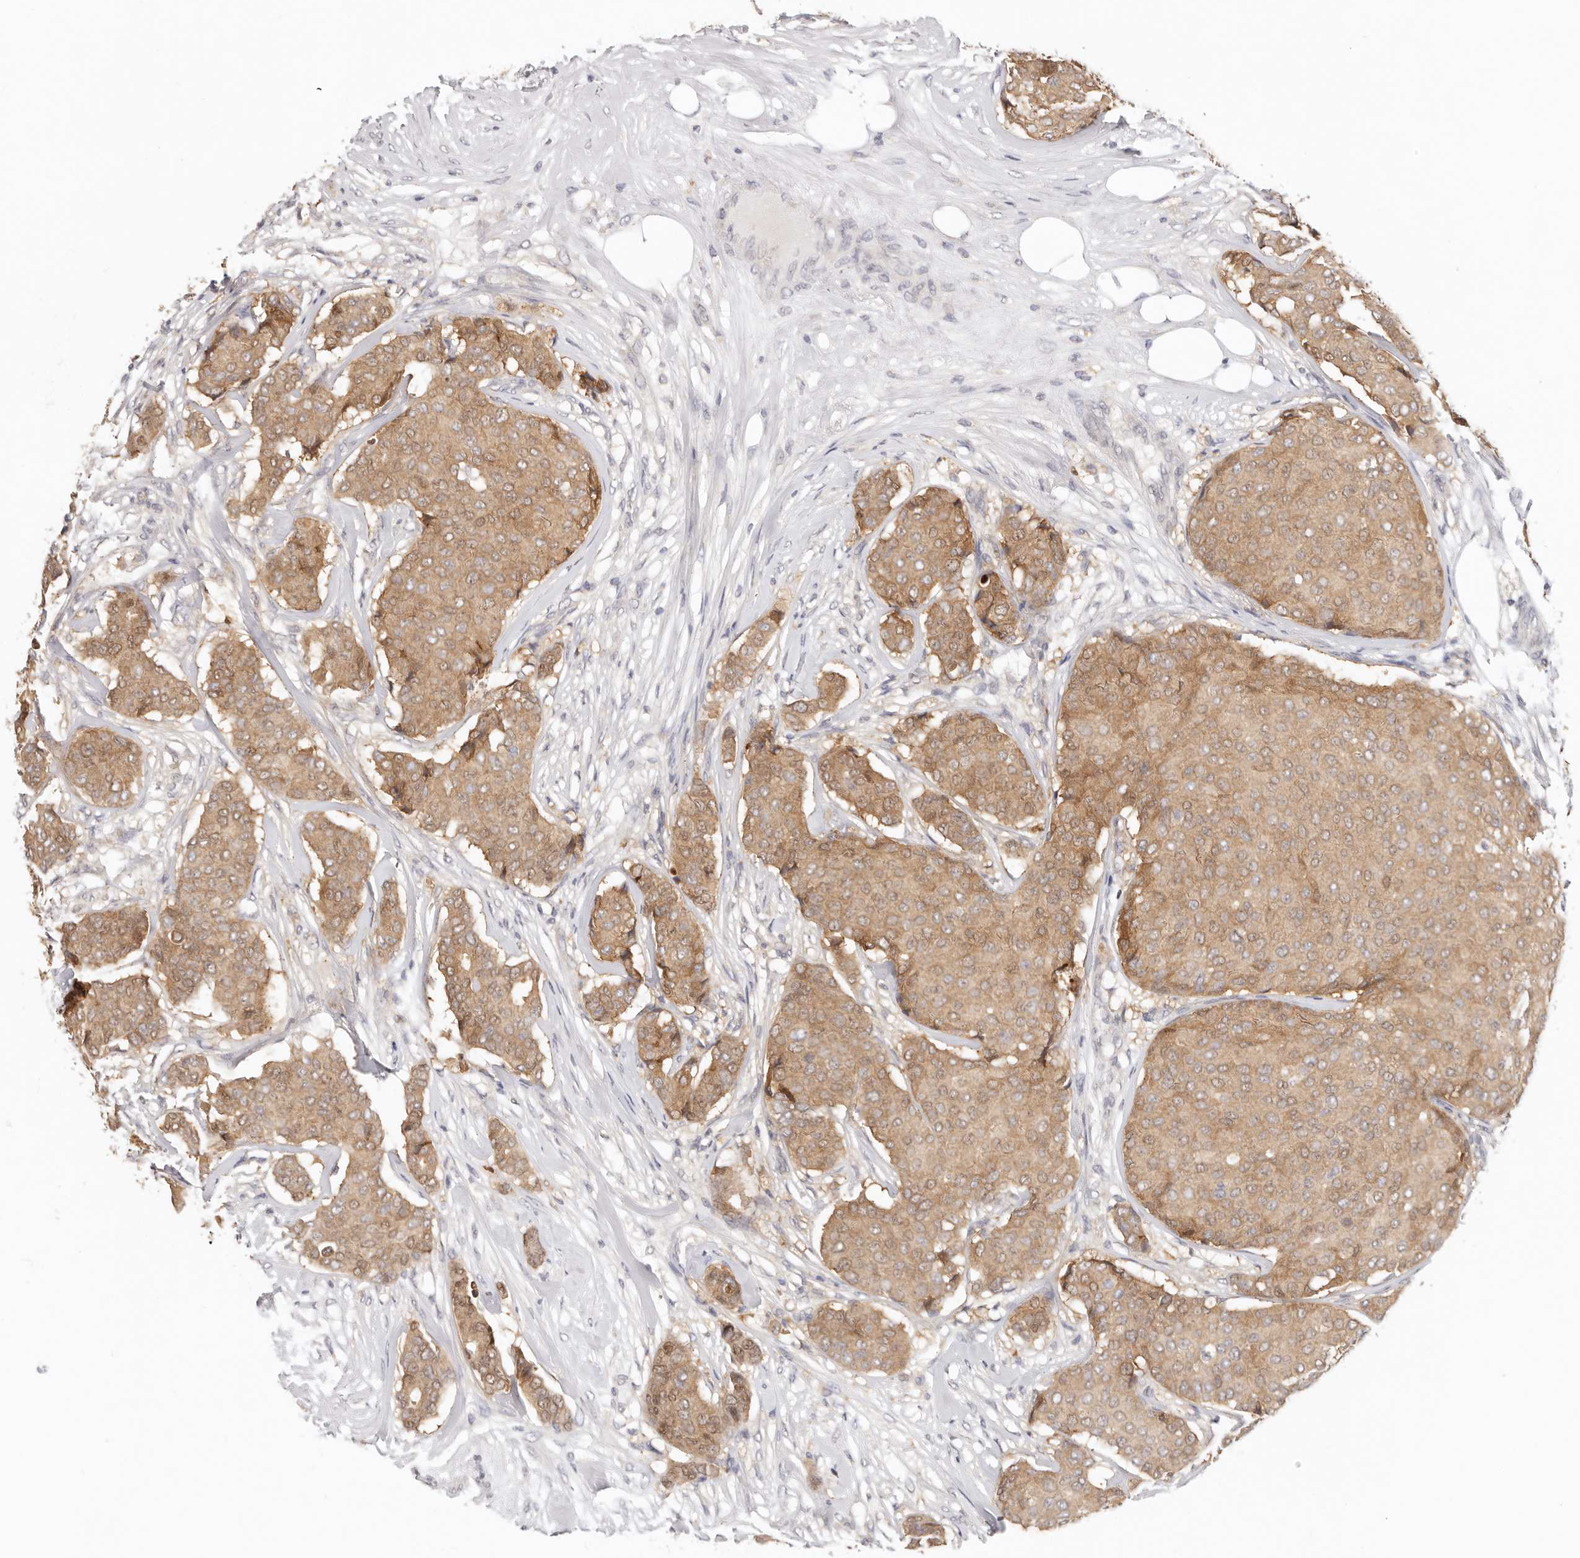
{"staining": {"intensity": "moderate", "quantity": ">75%", "location": "cytoplasmic/membranous"}, "tissue": "breast cancer", "cell_type": "Tumor cells", "image_type": "cancer", "snomed": [{"axis": "morphology", "description": "Duct carcinoma"}, {"axis": "topography", "description": "Breast"}], "caption": "Immunohistochemical staining of breast invasive ductal carcinoma demonstrates medium levels of moderate cytoplasmic/membranous protein expression in approximately >75% of tumor cells.", "gene": "GGPS1", "patient": {"sex": "female", "age": 75}}